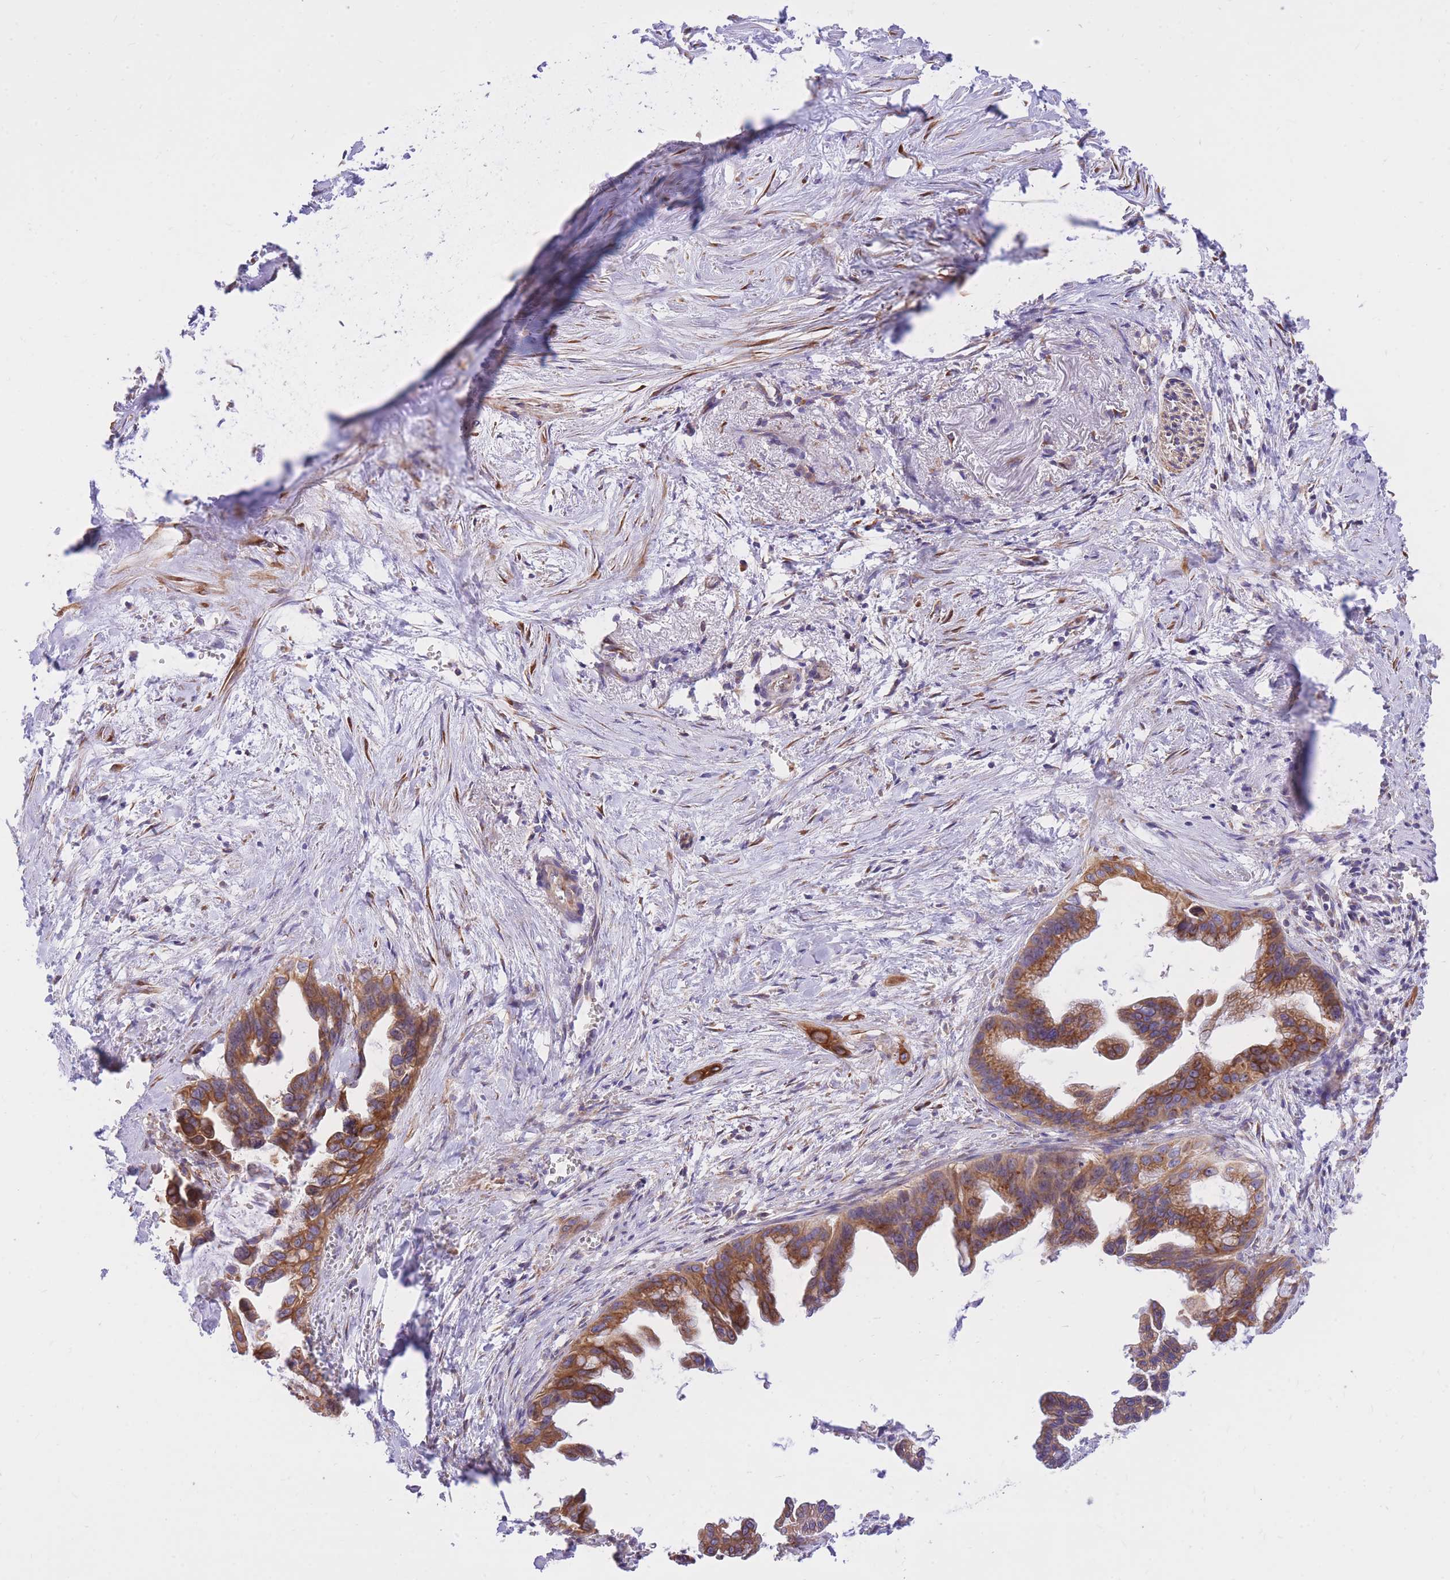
{"staining": {"intensity": "strong", "quantity": ">75%", "location": "cytoplasmic/membranous"}, "tissue": "pancreatic cancer", "cell_type": "Tumor cells", "image_type": "cancer", "snomed": [{"axis": "morphology", "description": "Adenocarcinoma, NOS"}, {"axis": "topography", "description": "Pancreas"}], "caption": "The histopathology image shows staining of adenocarcinoma (pancreatic), revealing strong cytoplasmic/membranous protein staining (brown color) within tumor cells.", "gene": "GBP7", "patient": {"sex": "male", "age": 61}}